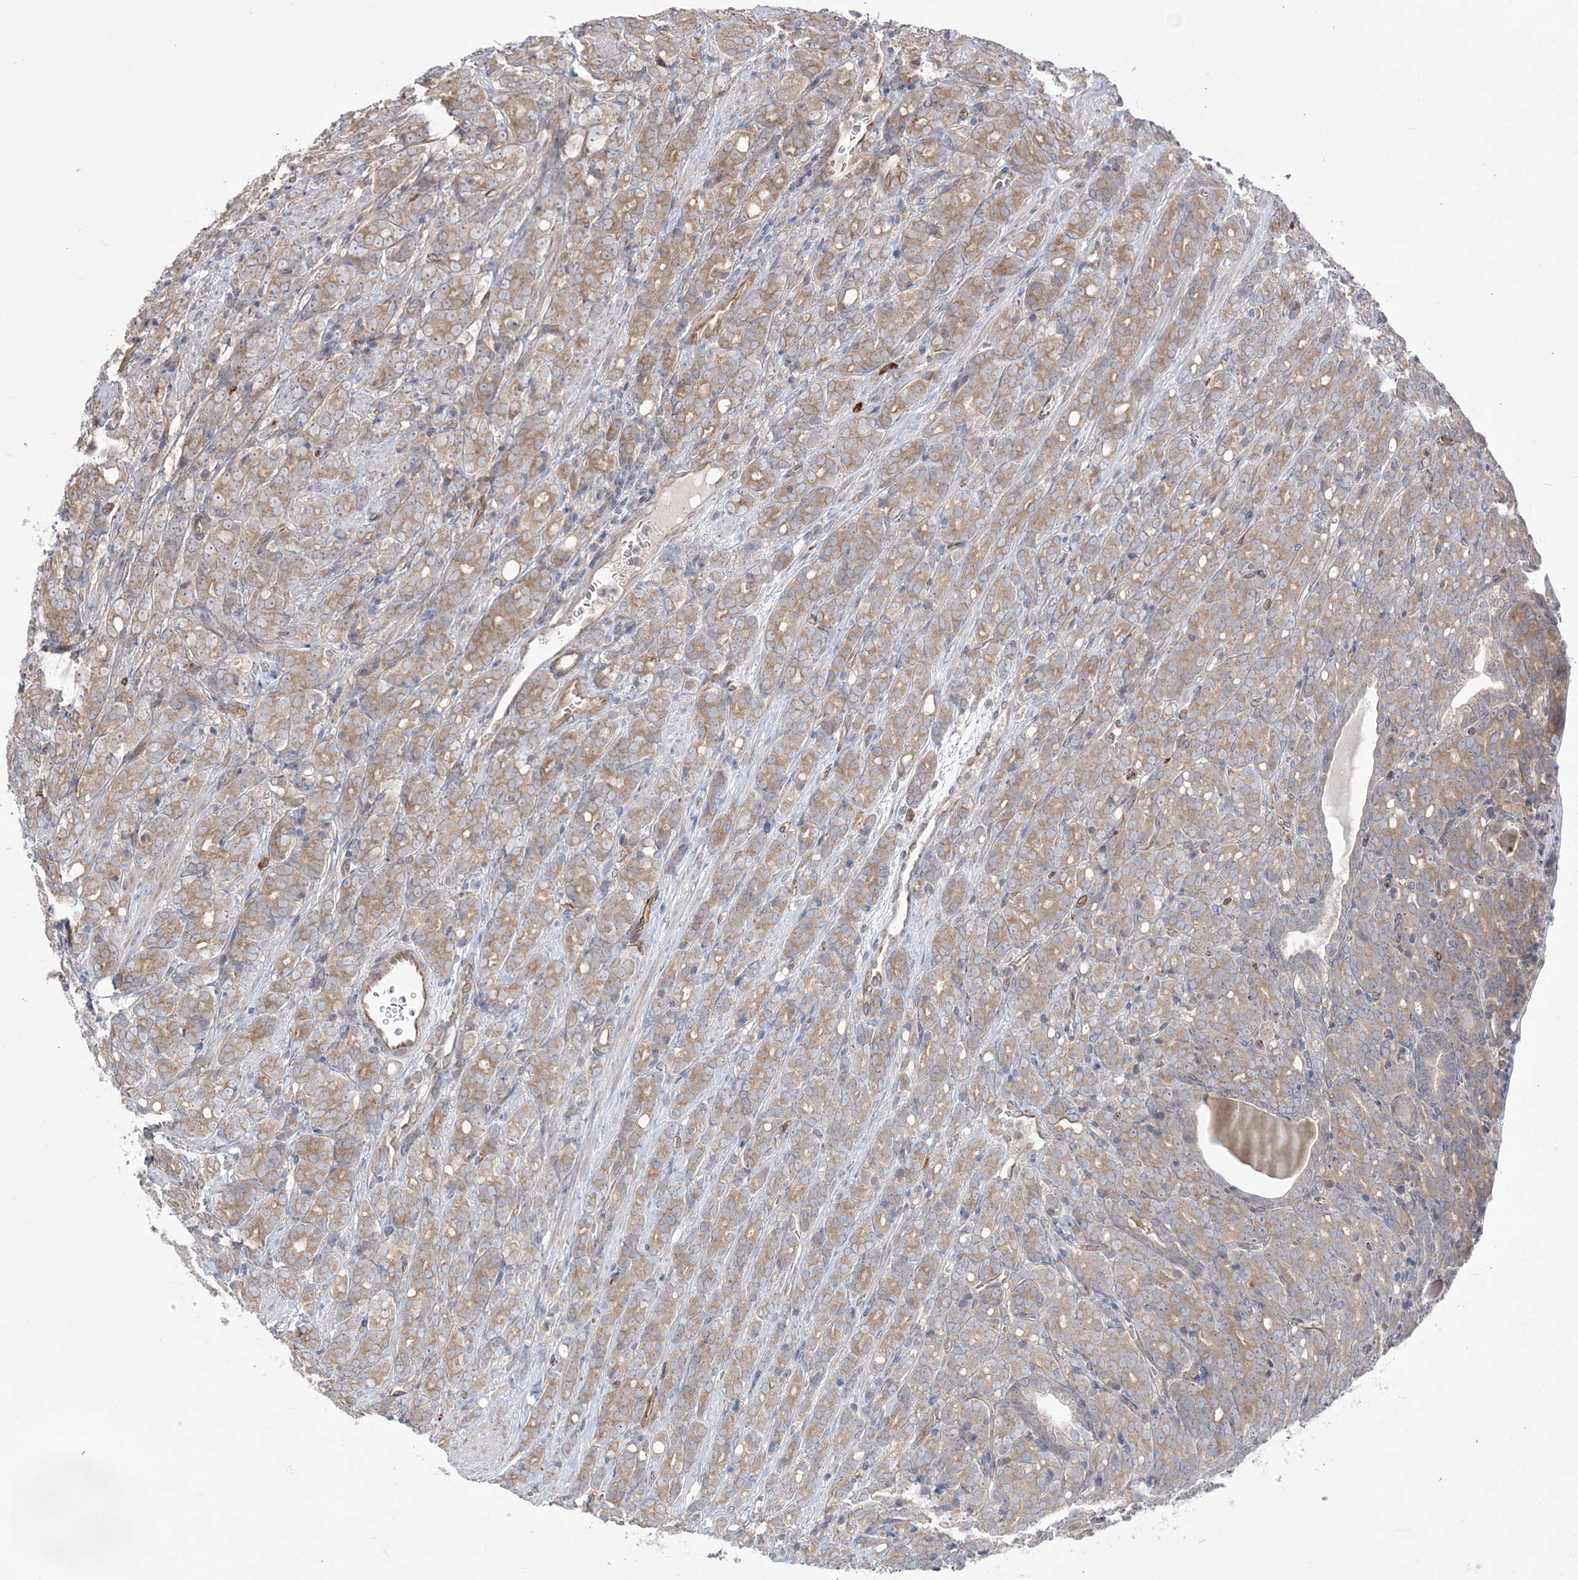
{"staining": {"intensity": "moderate", "quantity": ">75%", "location": "cytoplasmic/membranous"}, "tissue": "prostate cancer", "cell_type": "Tumor cells", "image_type": "cancer", "snomed": [{"axis": "morphology", "description": "Adenocarcinoma, High grade"}, {"axis": "topography", "description": "Prostate"}], "caption": "This is a micrograph of IHC staining of prostate cancer (high-grade adenocarcinoma), which shows moderate expression in the cytoplasmic/membranous of tumor cells.", "gene": "DHX57", "patient": {"sex": "male", "age": 62}}